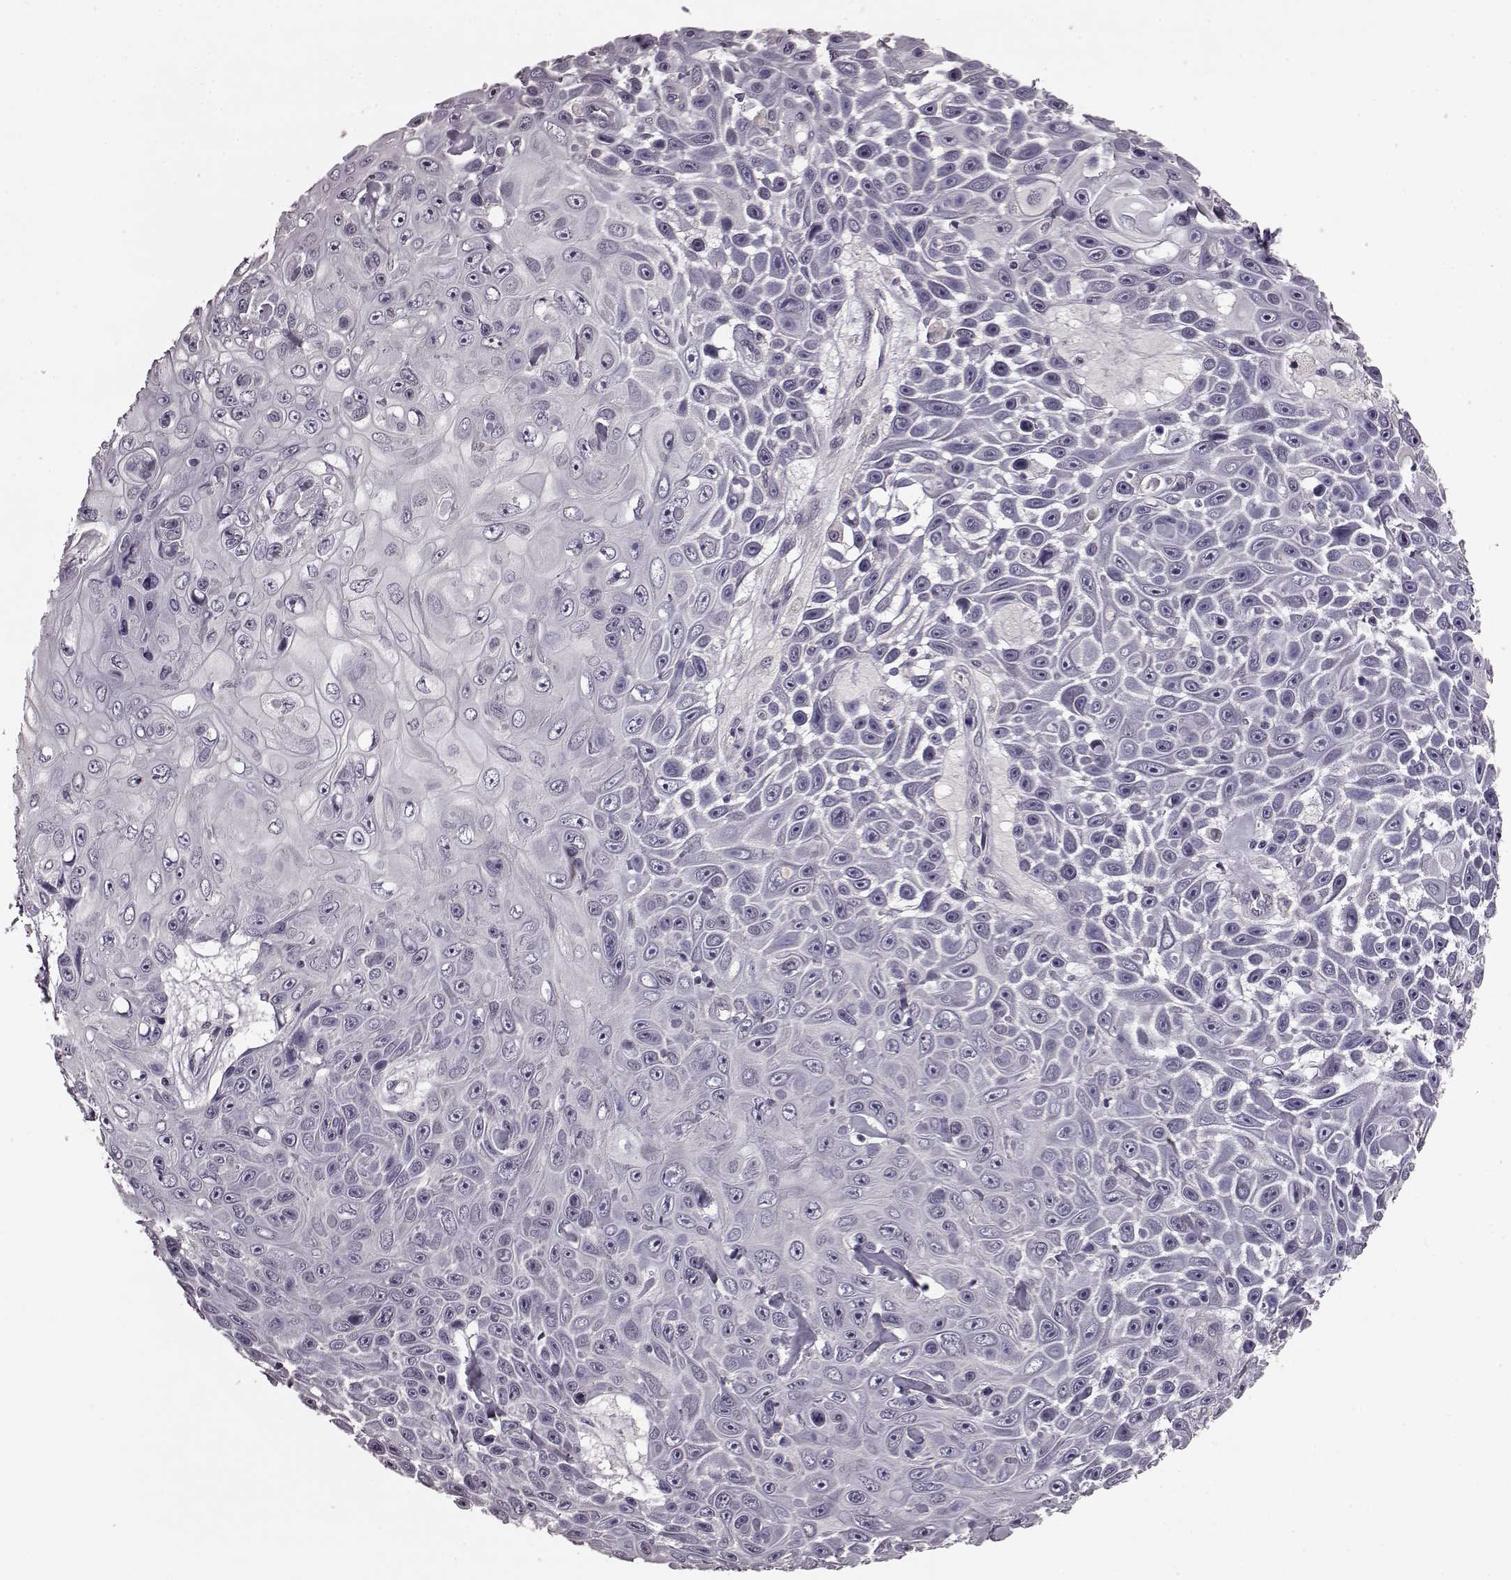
{"staining": {"intensity": "negative", "quantity": "none", "location": "none"}, "tissue": "skin cancer", "cell_type": "Tumor cells", "image_type": "cancer", "snomed": [{"axis": "morphology", "description": "Squamous cell carcinoma, NOS"}, {"axis": "topography", "description": "Skin"}], "caption": "Tumor cells show no significant expression in skin cancer.", "gene": "SLC52A3", "patient": {"sex": "male", "age": 82}}